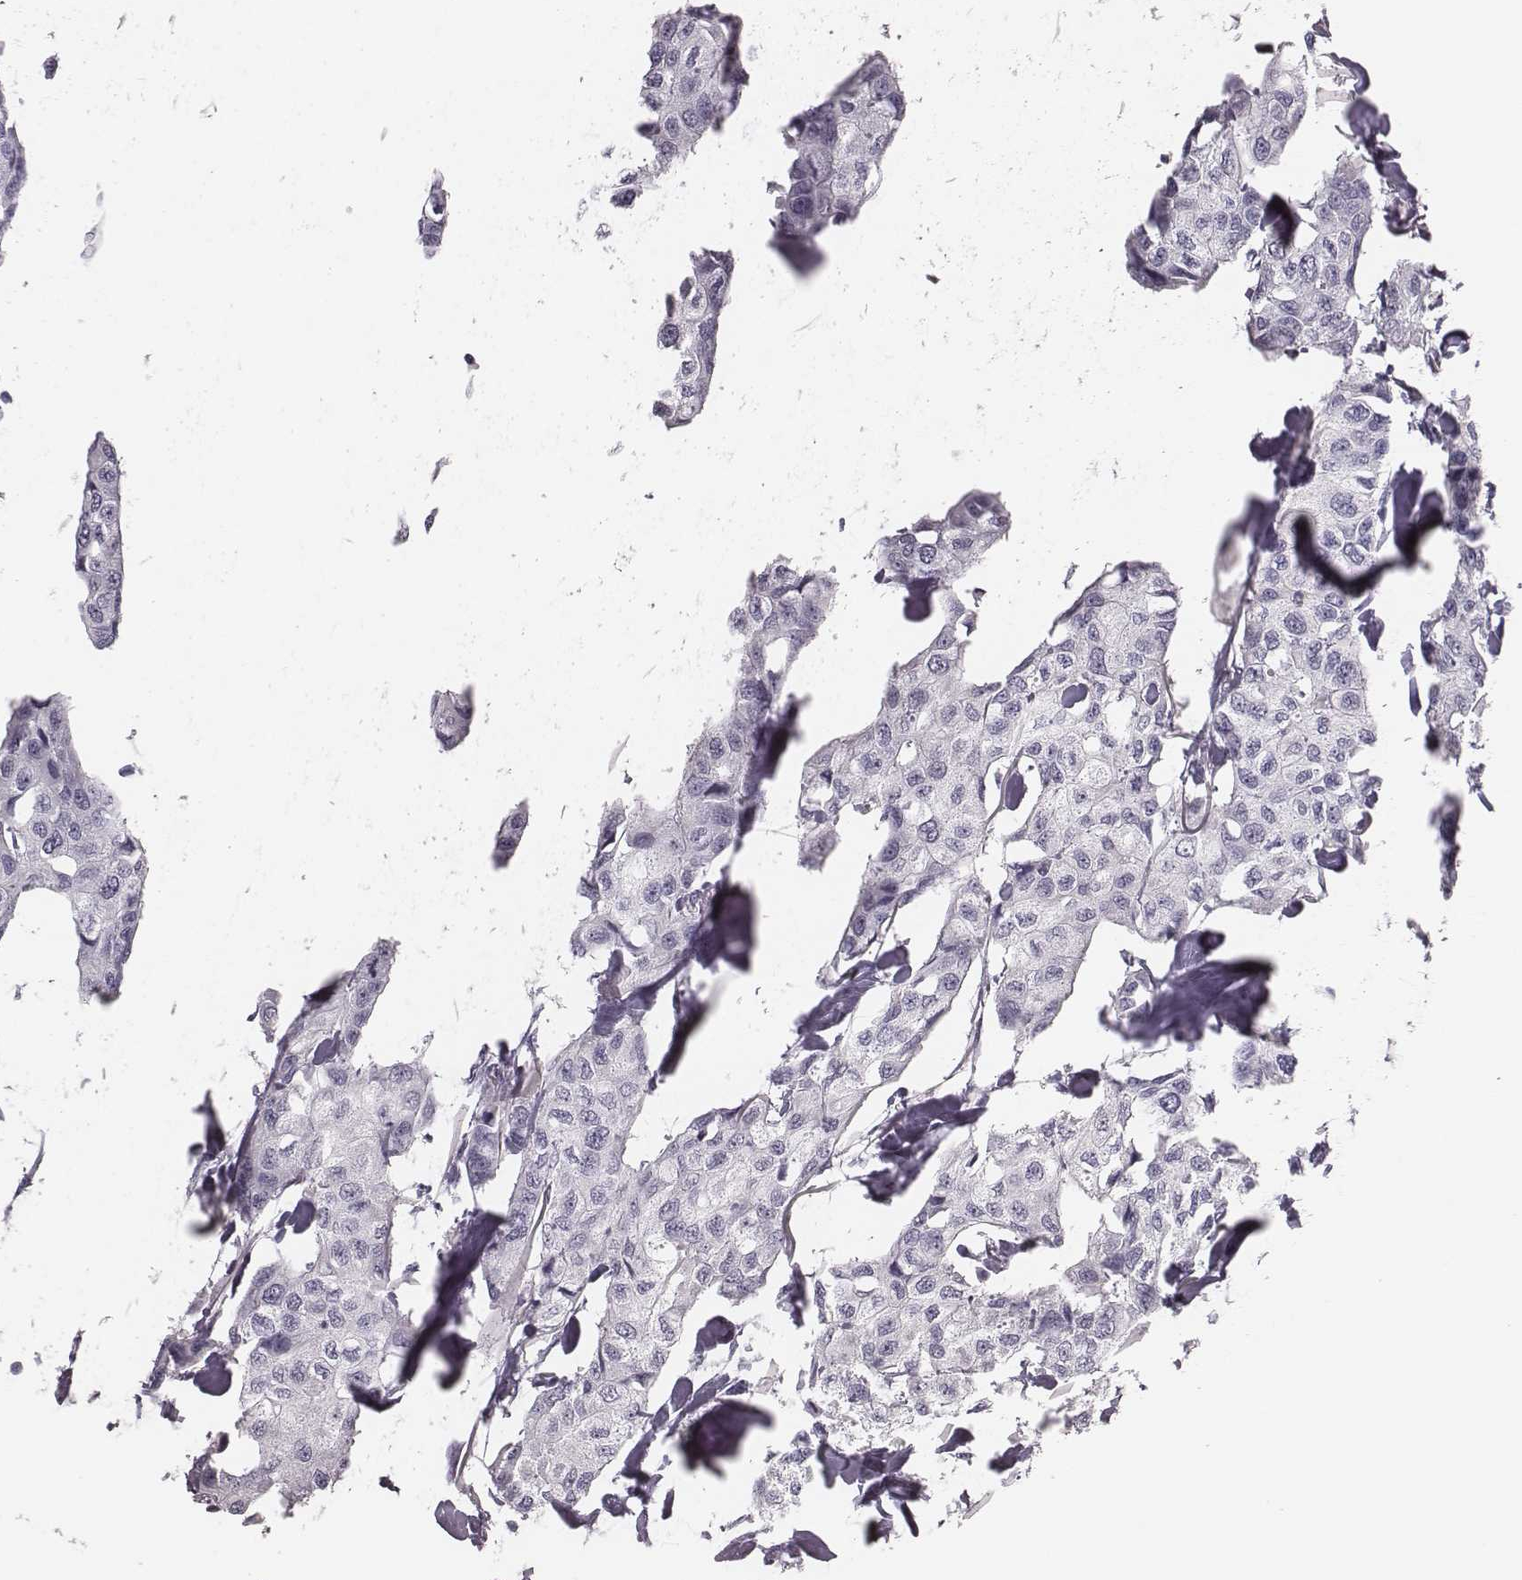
{"staining": {"intensity": "negative", "quantity": "none", "location": "none"}, "tissue": "breast cancer", "cell_type": "Tumor cells", "image_type": "cancer", "snomed": [{"axis": "morphology", "description": "Duct carcinoma"}, {"axis": "topography", "description": "Breast"}], "caption": "The histopathology image displays no significant positivity in tumor cells of breast cancer.", "gene": "CSHL1", "patient": {"sex": "female", "age": 80}}